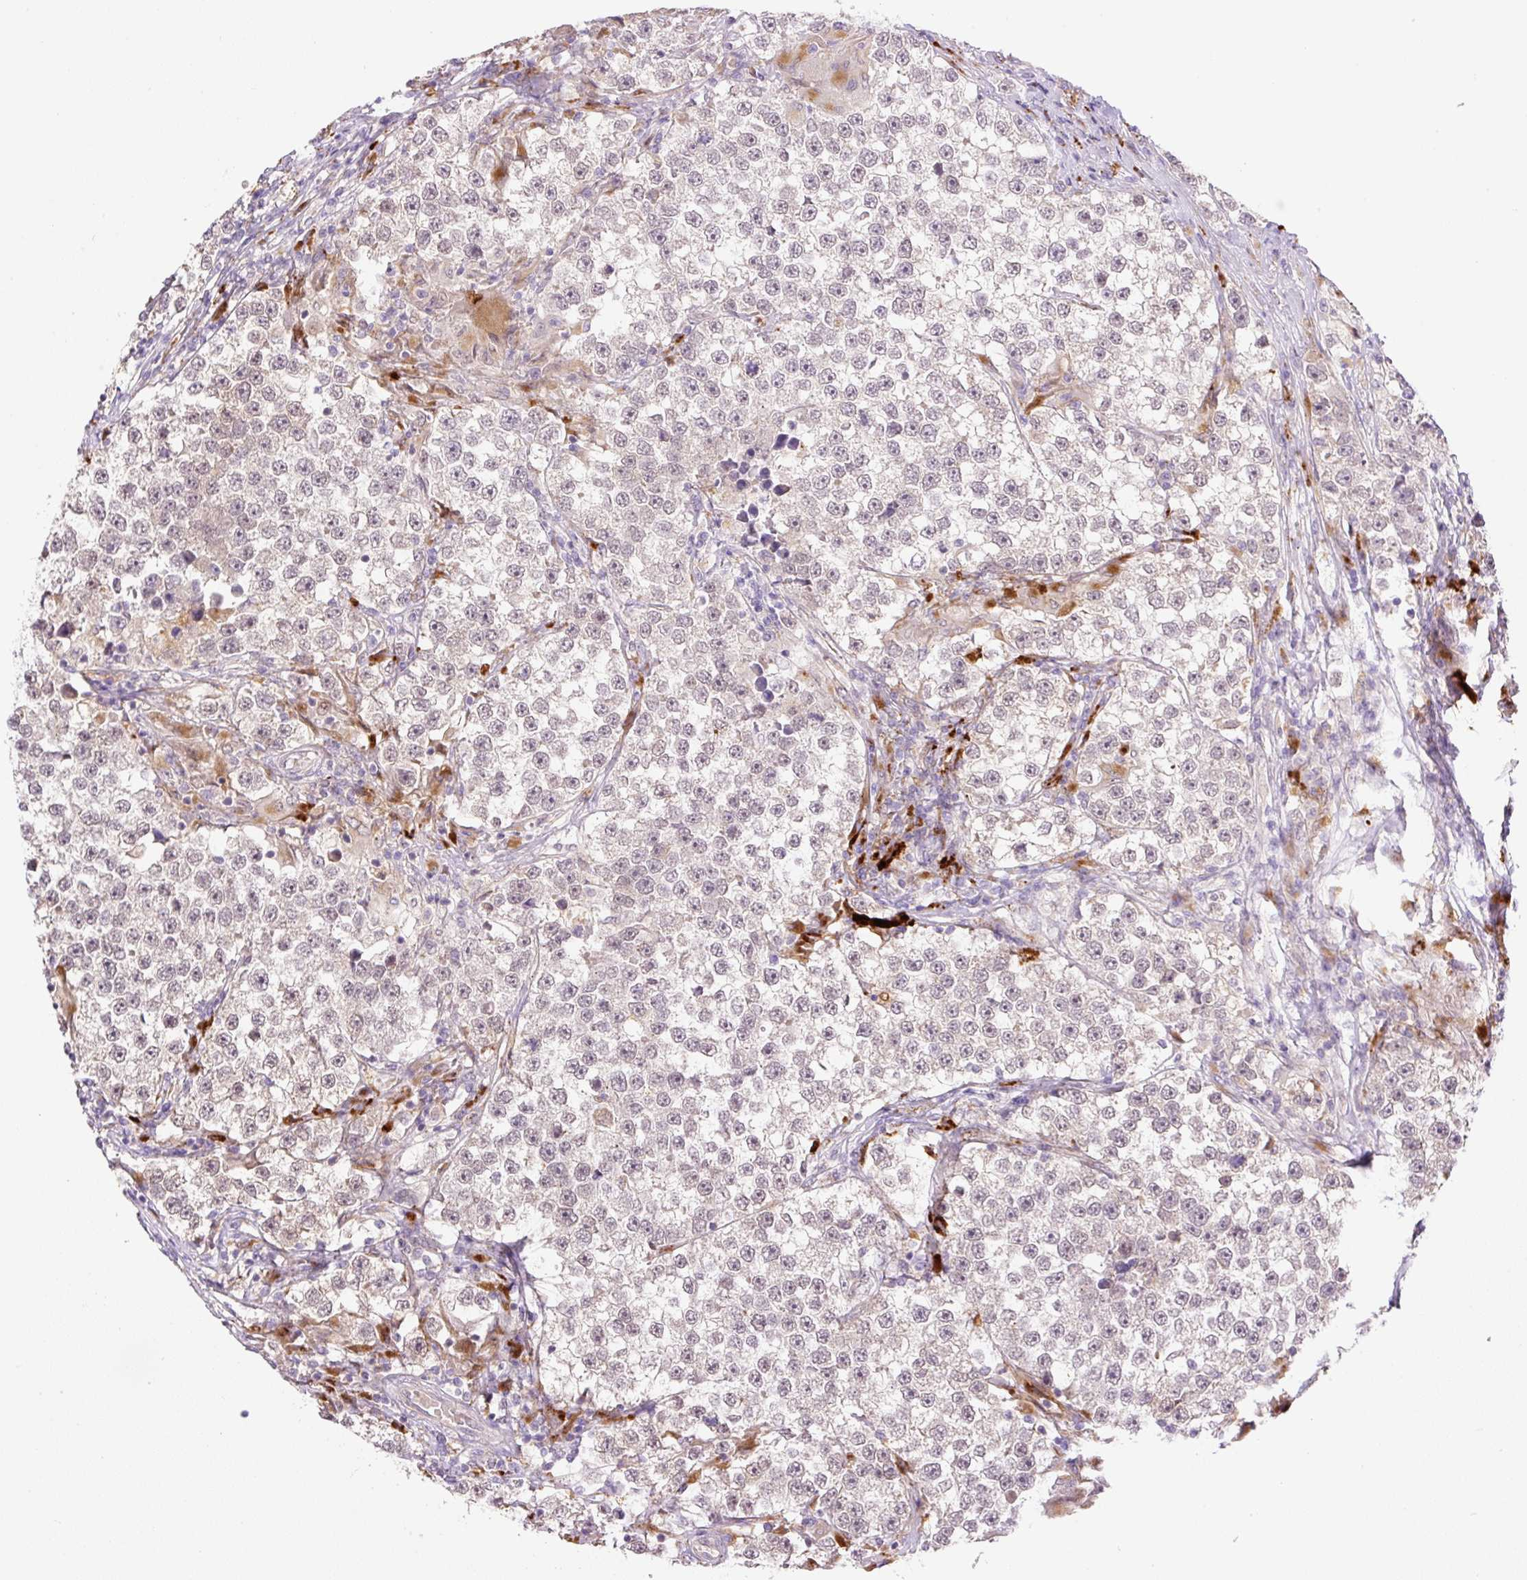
{"staining": {"intensity": "negative", "quantity": "none", "location": "none"}, "tissue": "testis cancer", "cell_type": "Tumor cells", "image_type": "cancer", "snomed": [{"axis": "morphology", "description": "Seminoma, NOS"}, {"axis": "topography", "description": "Testis"}], "caption": "Testis cancer (seminoma) stained for a protein using immunohistochemistry (IHC) reveals no staining tumor cells.", "gene": "HABP4", "patient": {"sex": "male", "age": 46}}